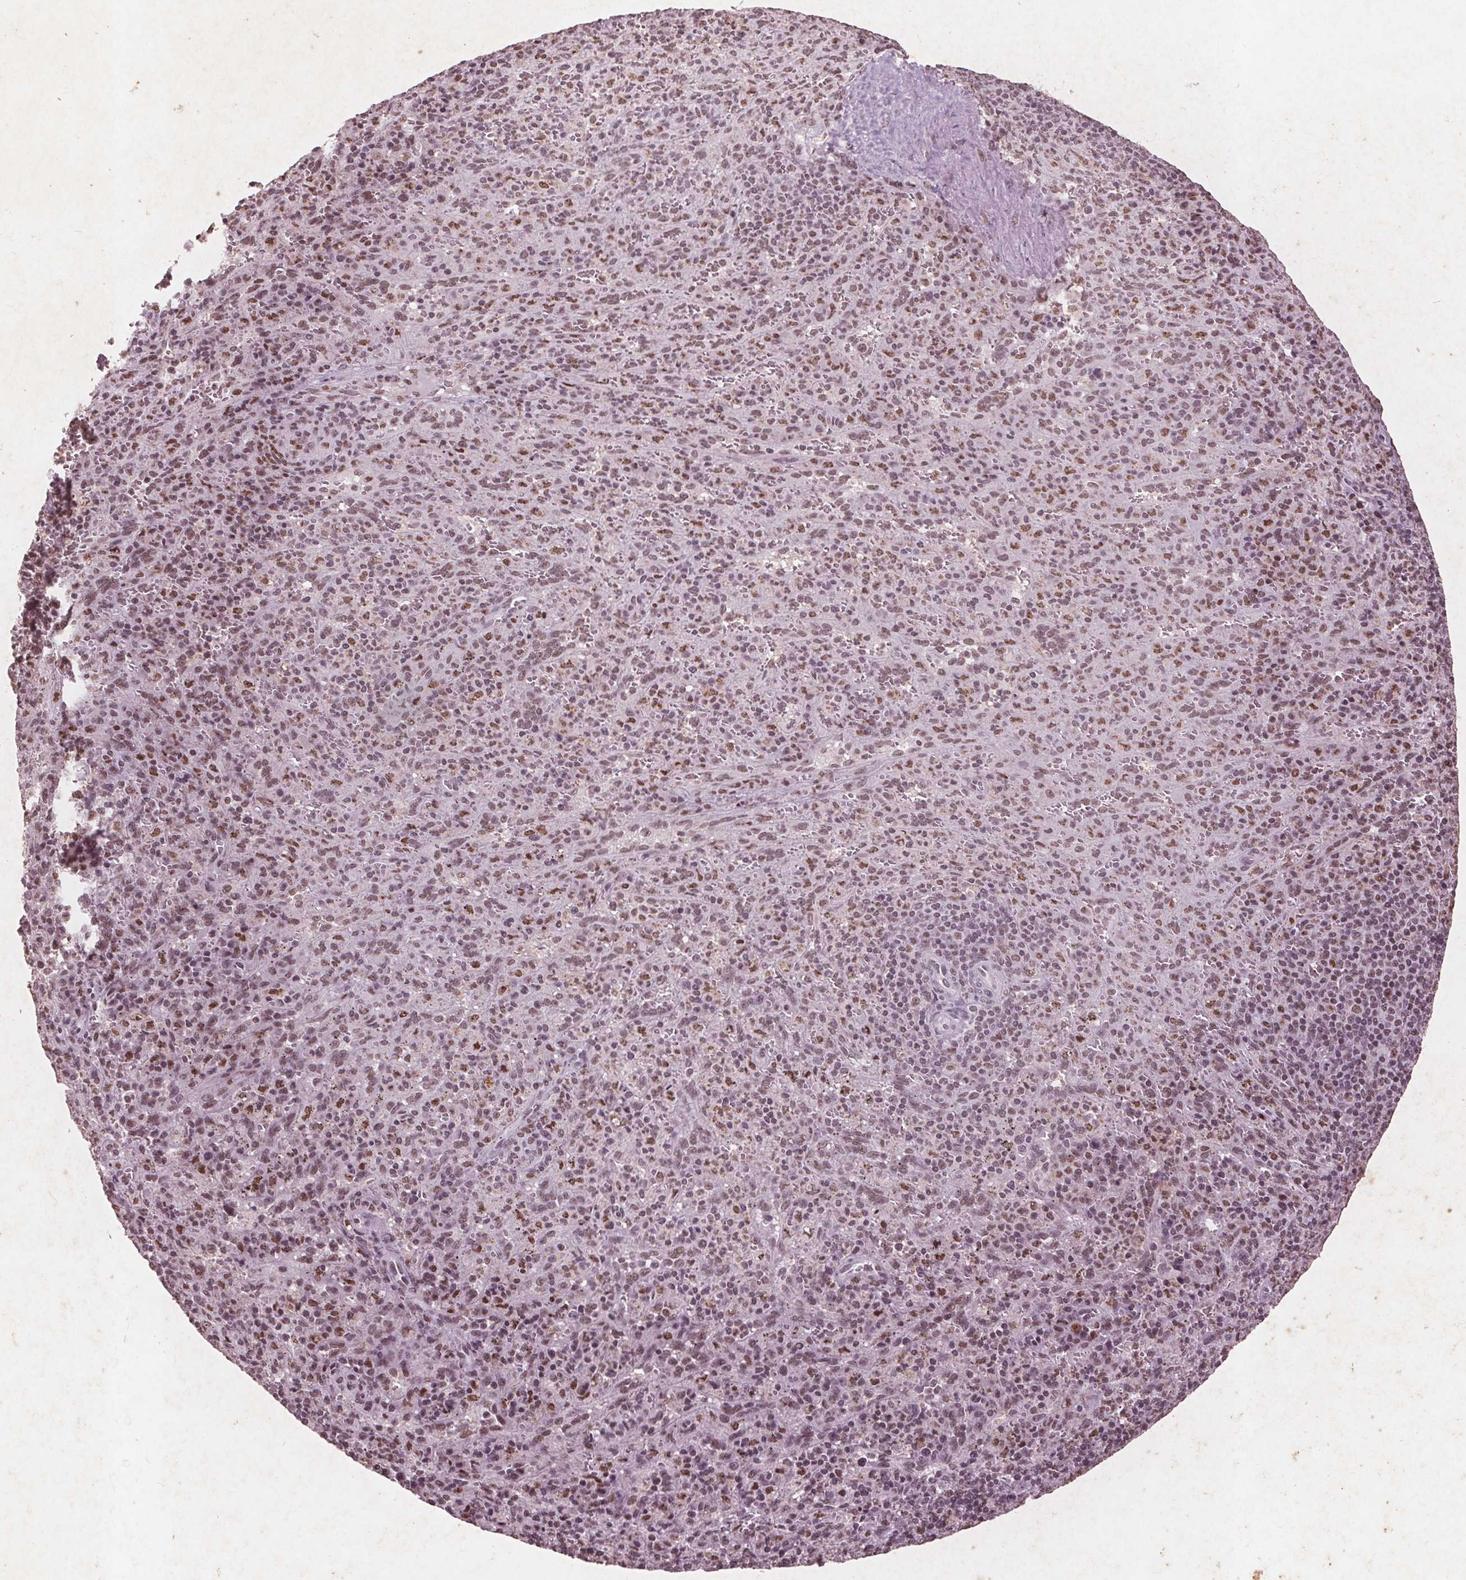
{"staining": {"intensity": "moderate", "quantity": "25%-75%", "location": "nuclear"}, "tissue": "spleen", "cell_type": "Cells in red pulp", "image_type": "normal", "snomed": [{"axis": "morphology", "description": "Normal tissue, NOS"}, {"axis": "topography", "description": "Spleen"}], "caption": "Cells in red pulp exhibit moderate nuclear expression in approximately 25%-75% of cells in unremarkable spleen.", "gene": "RPS6KA2", "patient": {"sex": "male", "age": 57}}